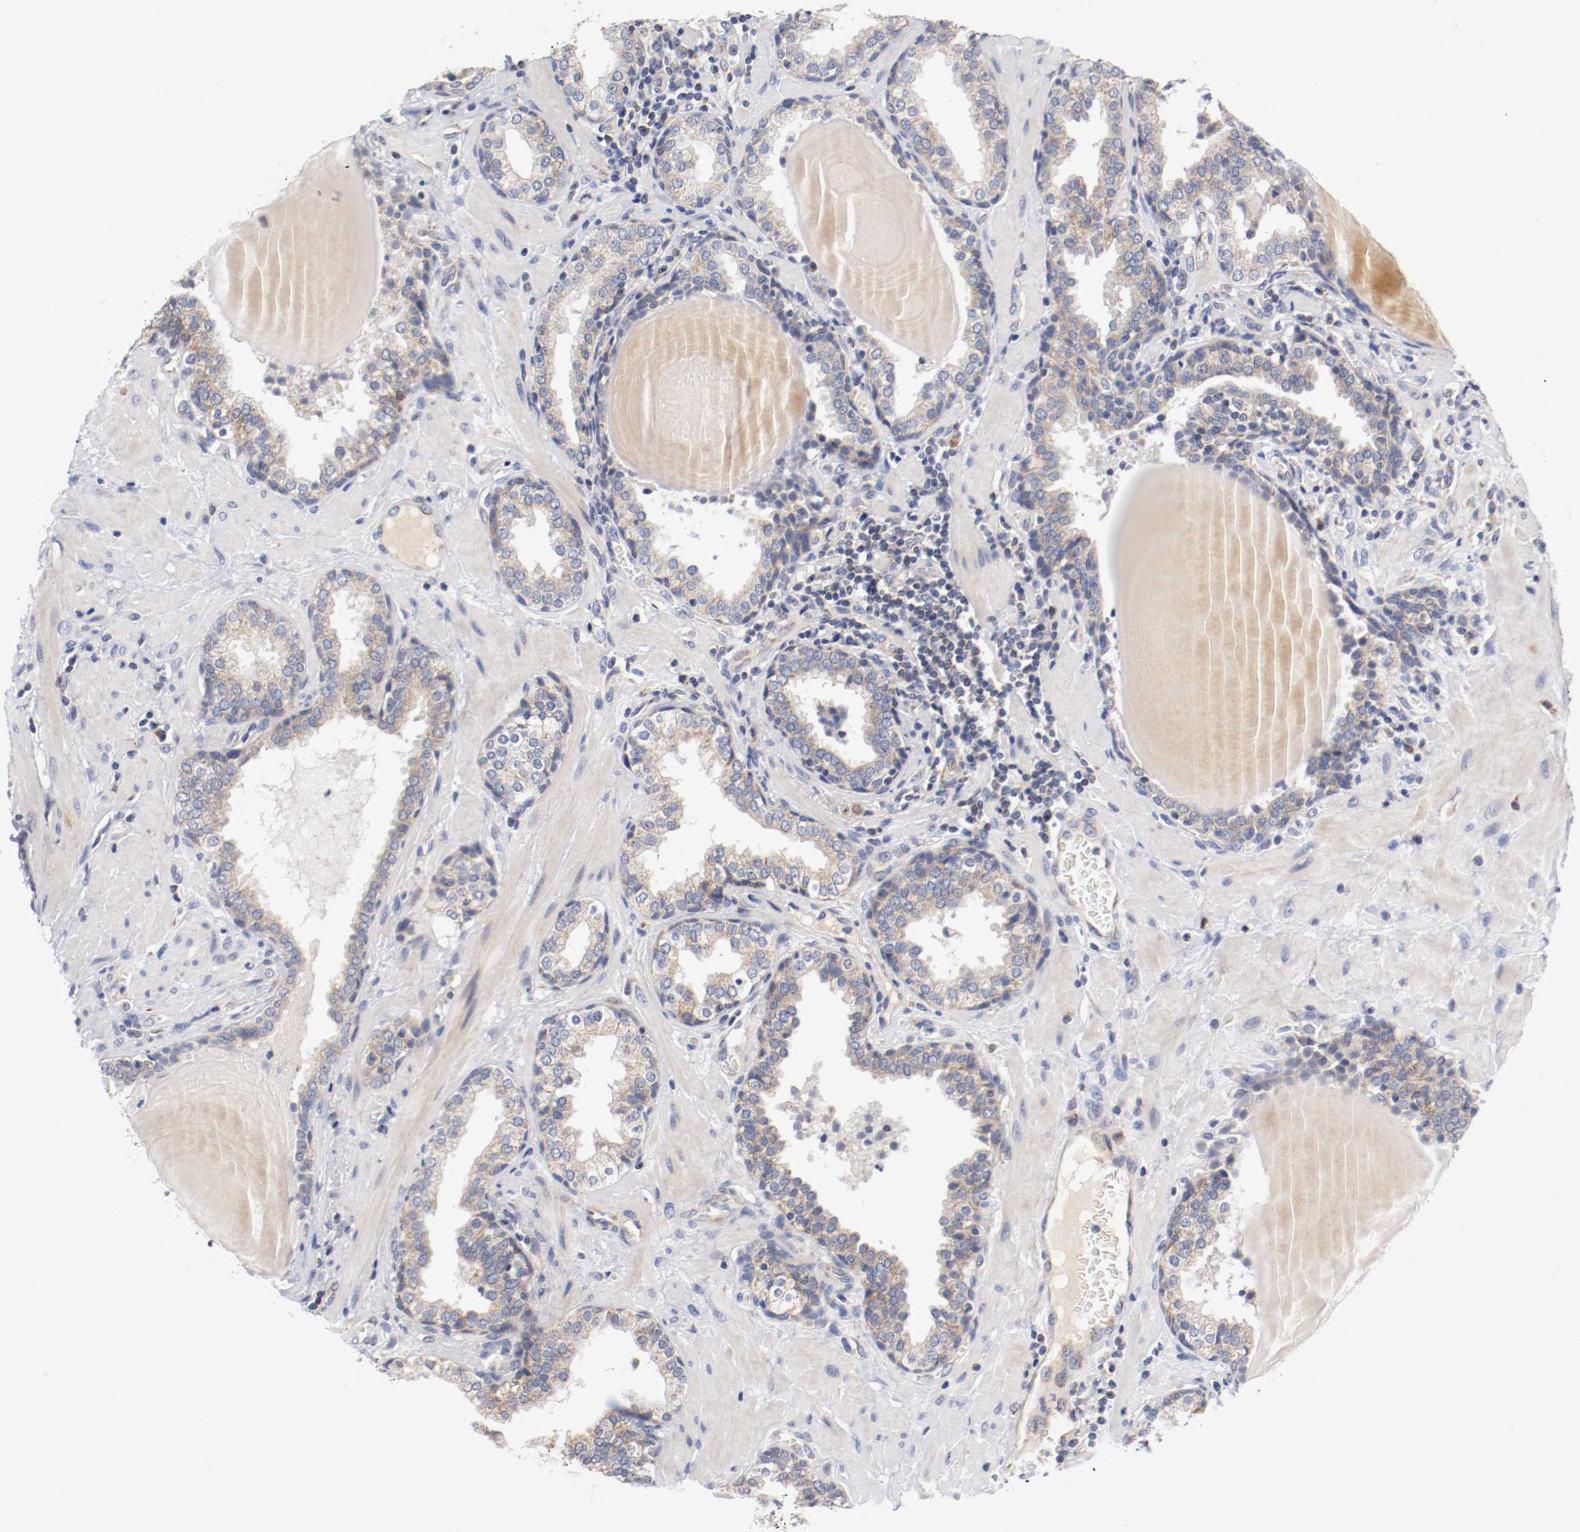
{"staining": {"intensity": "weak", "quantity": "<25%", "location": "cytoplasmic/membranous"}, "tissue": "prostate", "cell_type": "Glandular cells", "image_type": "normal", "snomed": [{"axis": "morphology", "description": "Normal tissue, NOS"}, {"axis": "topography", "description": "Prostate"}], "caption": "Immunohistochemical staining of benign human prostate shows no significant positivity in glandular cells. (Stains: DAB IHC with hematoxylin counter stain, Microscopy: brightfield microscopy at high magnification).", "gene": "PCSK6", "patient": {"sex": "male", "age": 51}}